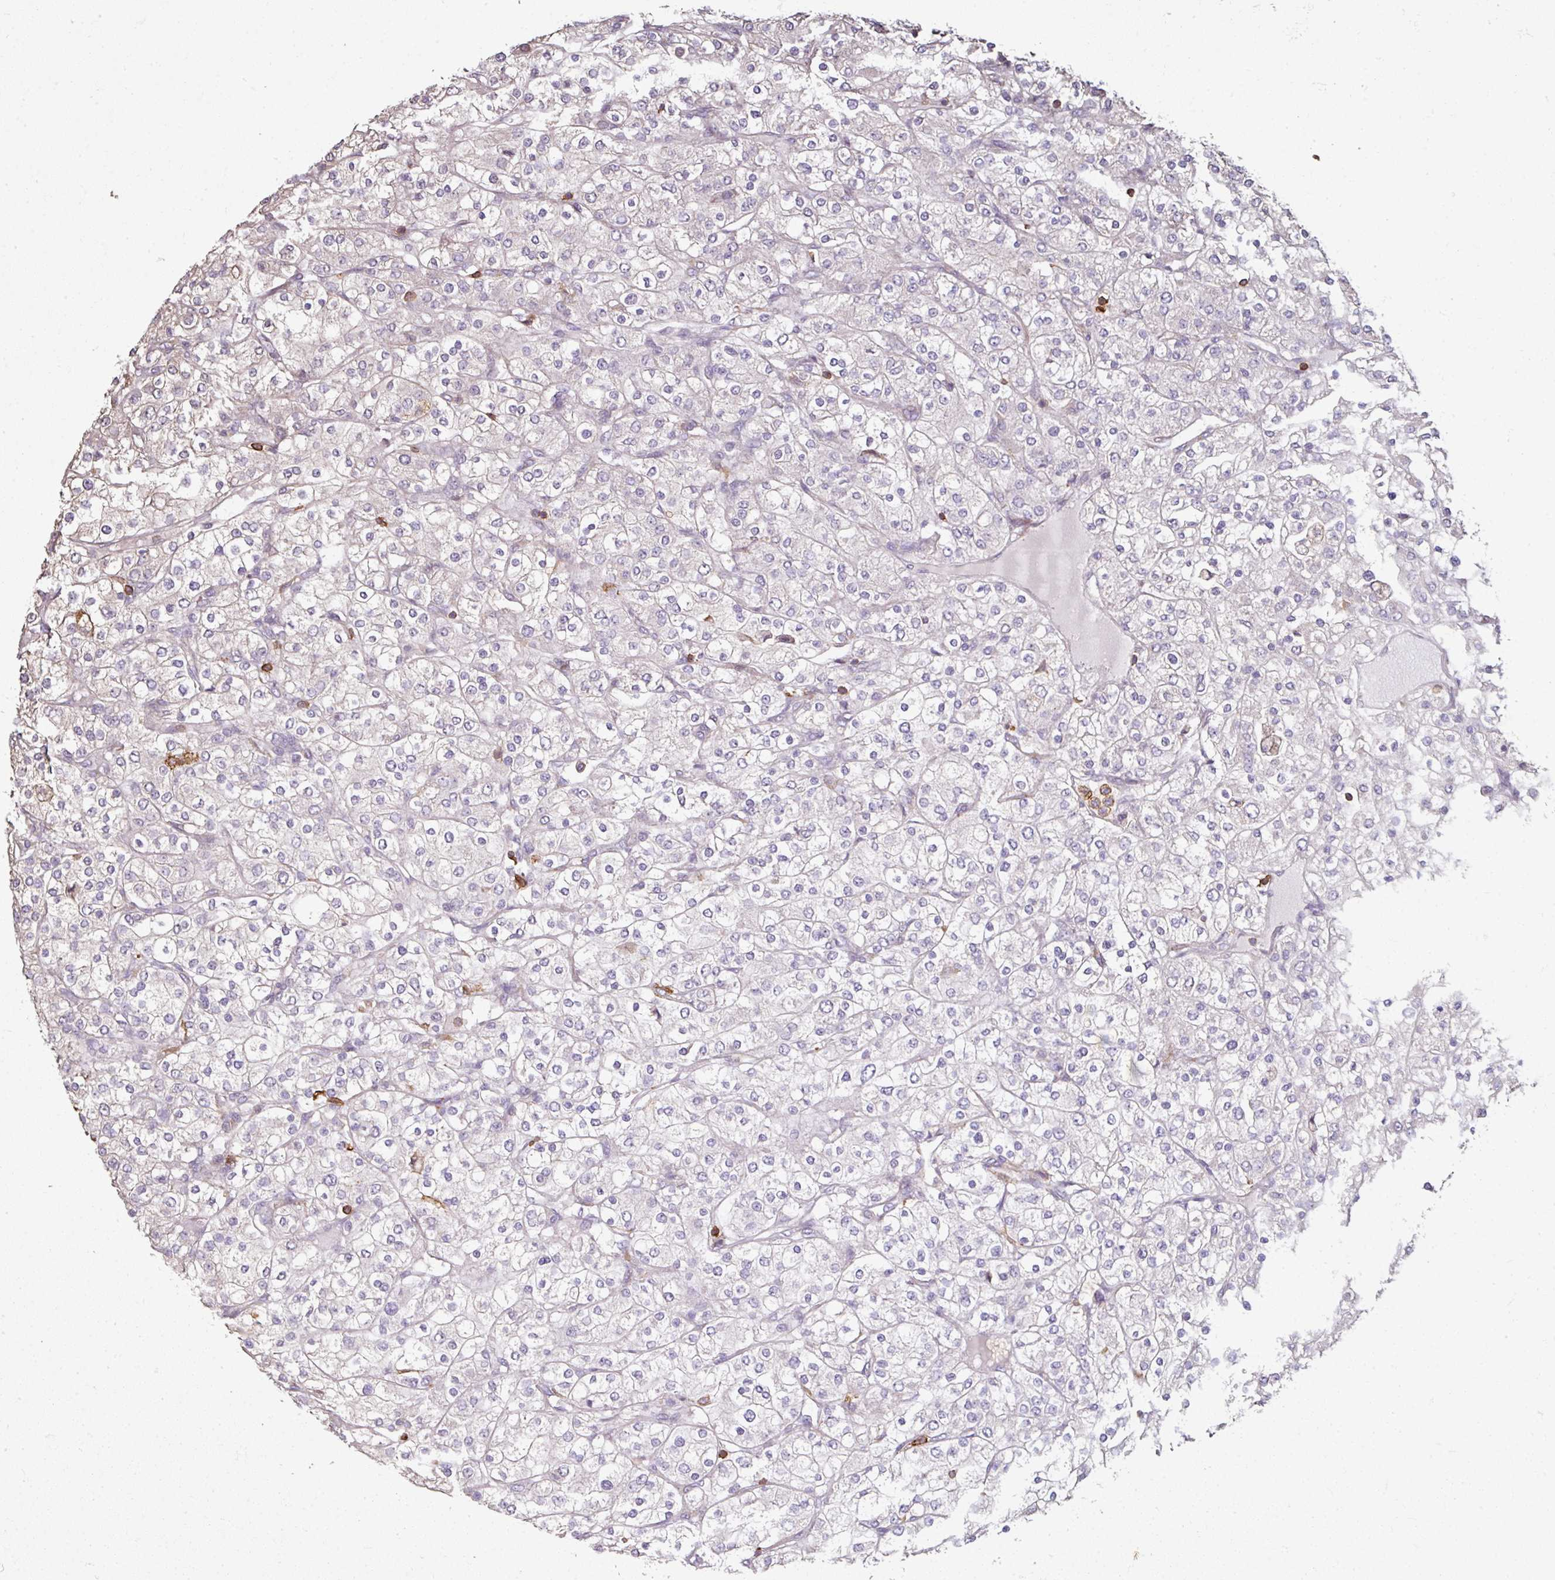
{"staining": {"intensity": "negative", "quantity": "none", "location": "none"}, "tissue": "renal cancer", "cell_type": "Tumor cells", "image_type": "cancer", "snomed": [{"axis": "morphology", "description": "Adenocarcinoma, NOS"}, {"axis": "topography", "description": "Kidney"}], "caption": "A high-resolution photomicrograph shows immunohistochemistry staining of renal cancer (adenocarcinoma), which reveals no significant positivity in tumor cells. (Brightfield microscopy of DAB (3,3'-diaminobenzidine) IHC at high magnification).", "gene": "OLFML2B", "patient": {"sex": "male", "age": 80}}